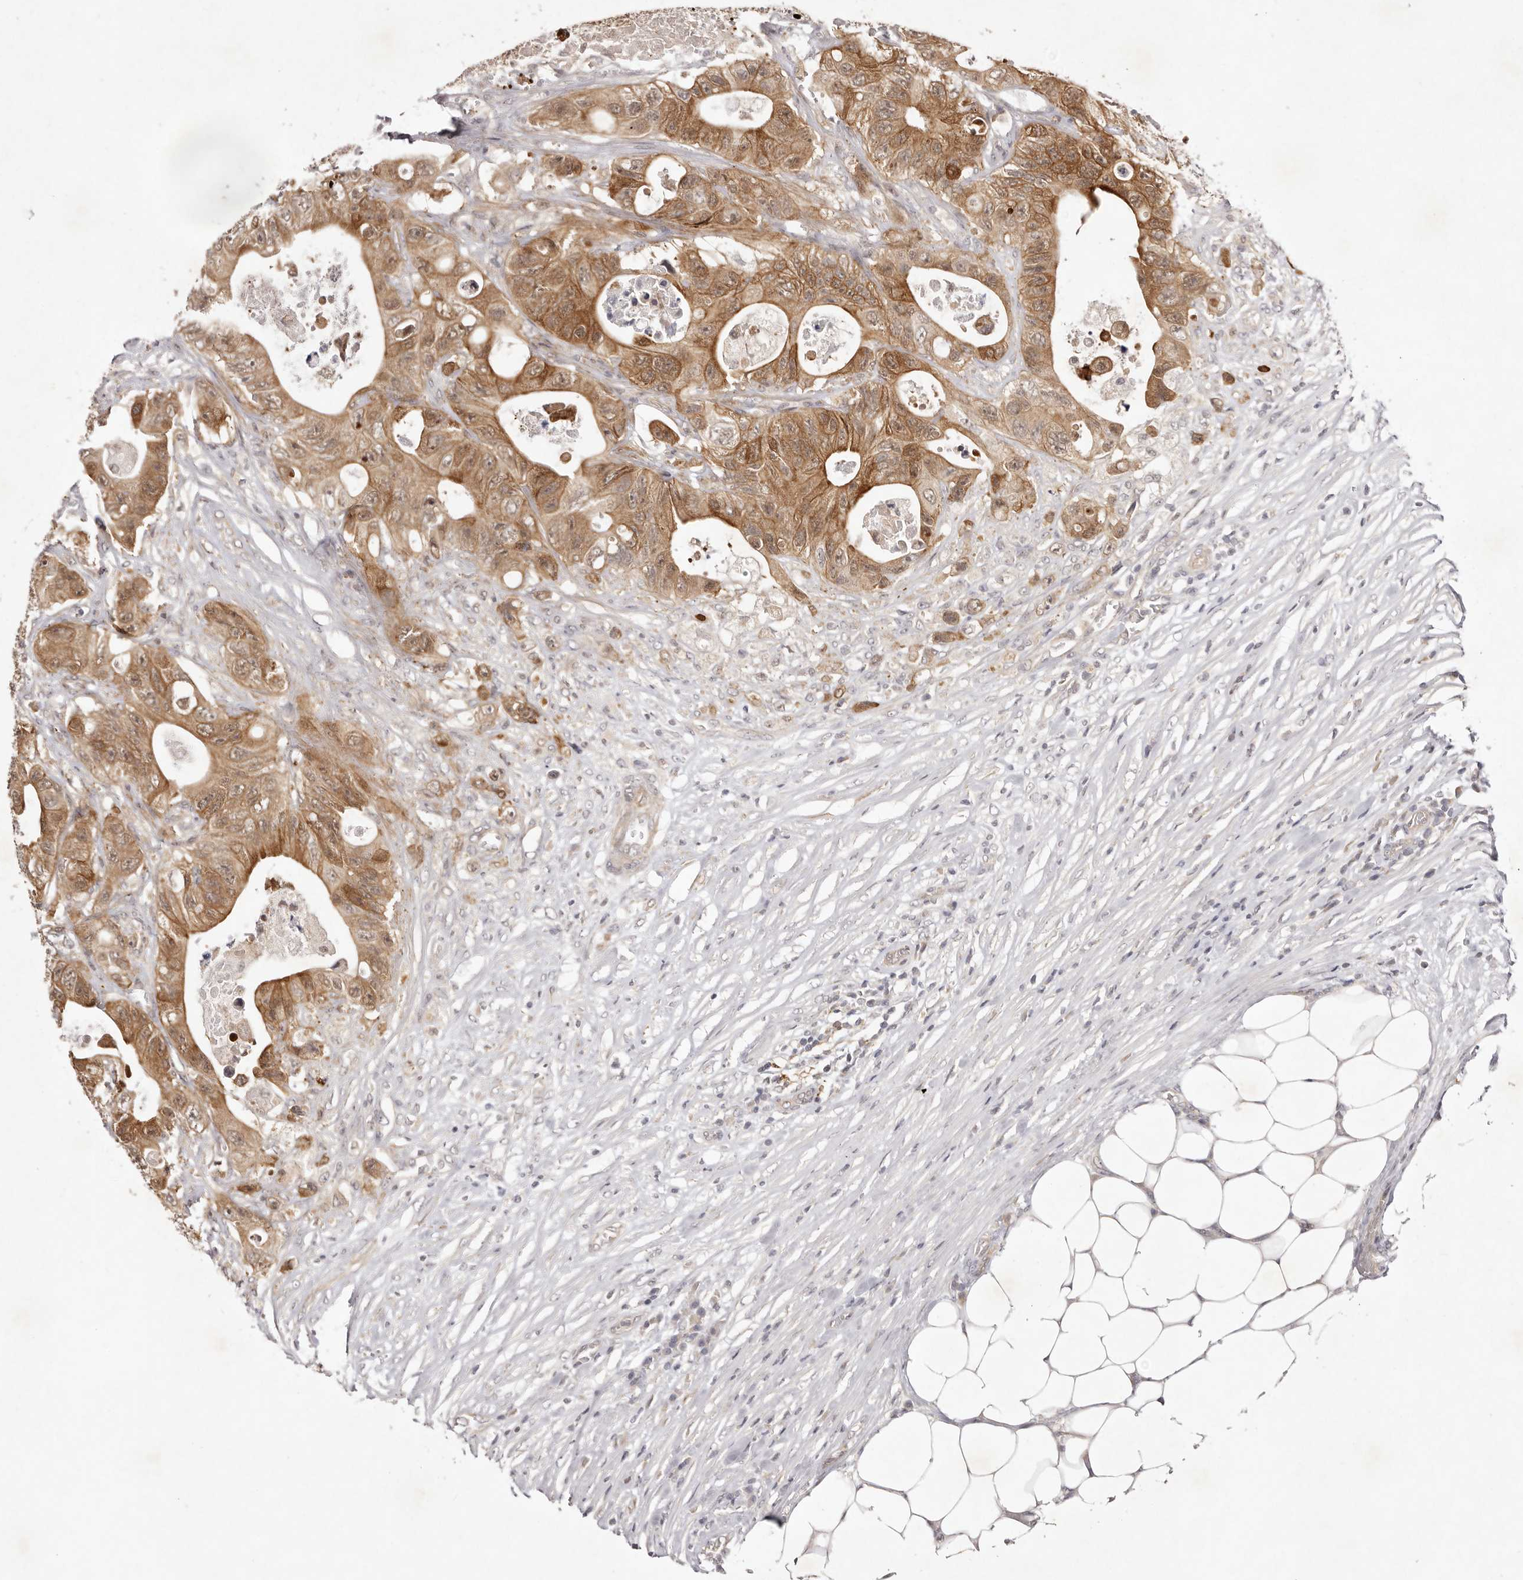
{"staining": {"intensity": "moderate", "quantity": ">75%", "location": "cytoplasmic/membranous"}, "tissue": "colorectal cancer", "cell_type": "Tumor cells", "image_type": "cancer", "snomed": [{"axis": "morphology", "description": "Adenocarcinoma, NOS"}, {"axis": "topography", "description": "Colon"}], "caption": "Human colorectal cancer (adenocarcinoma) stained with a protein marker demonstrates moderate staining in tumor cells.", "gene": "BUD31", "patient": {"sex": "female", "age": 46}}